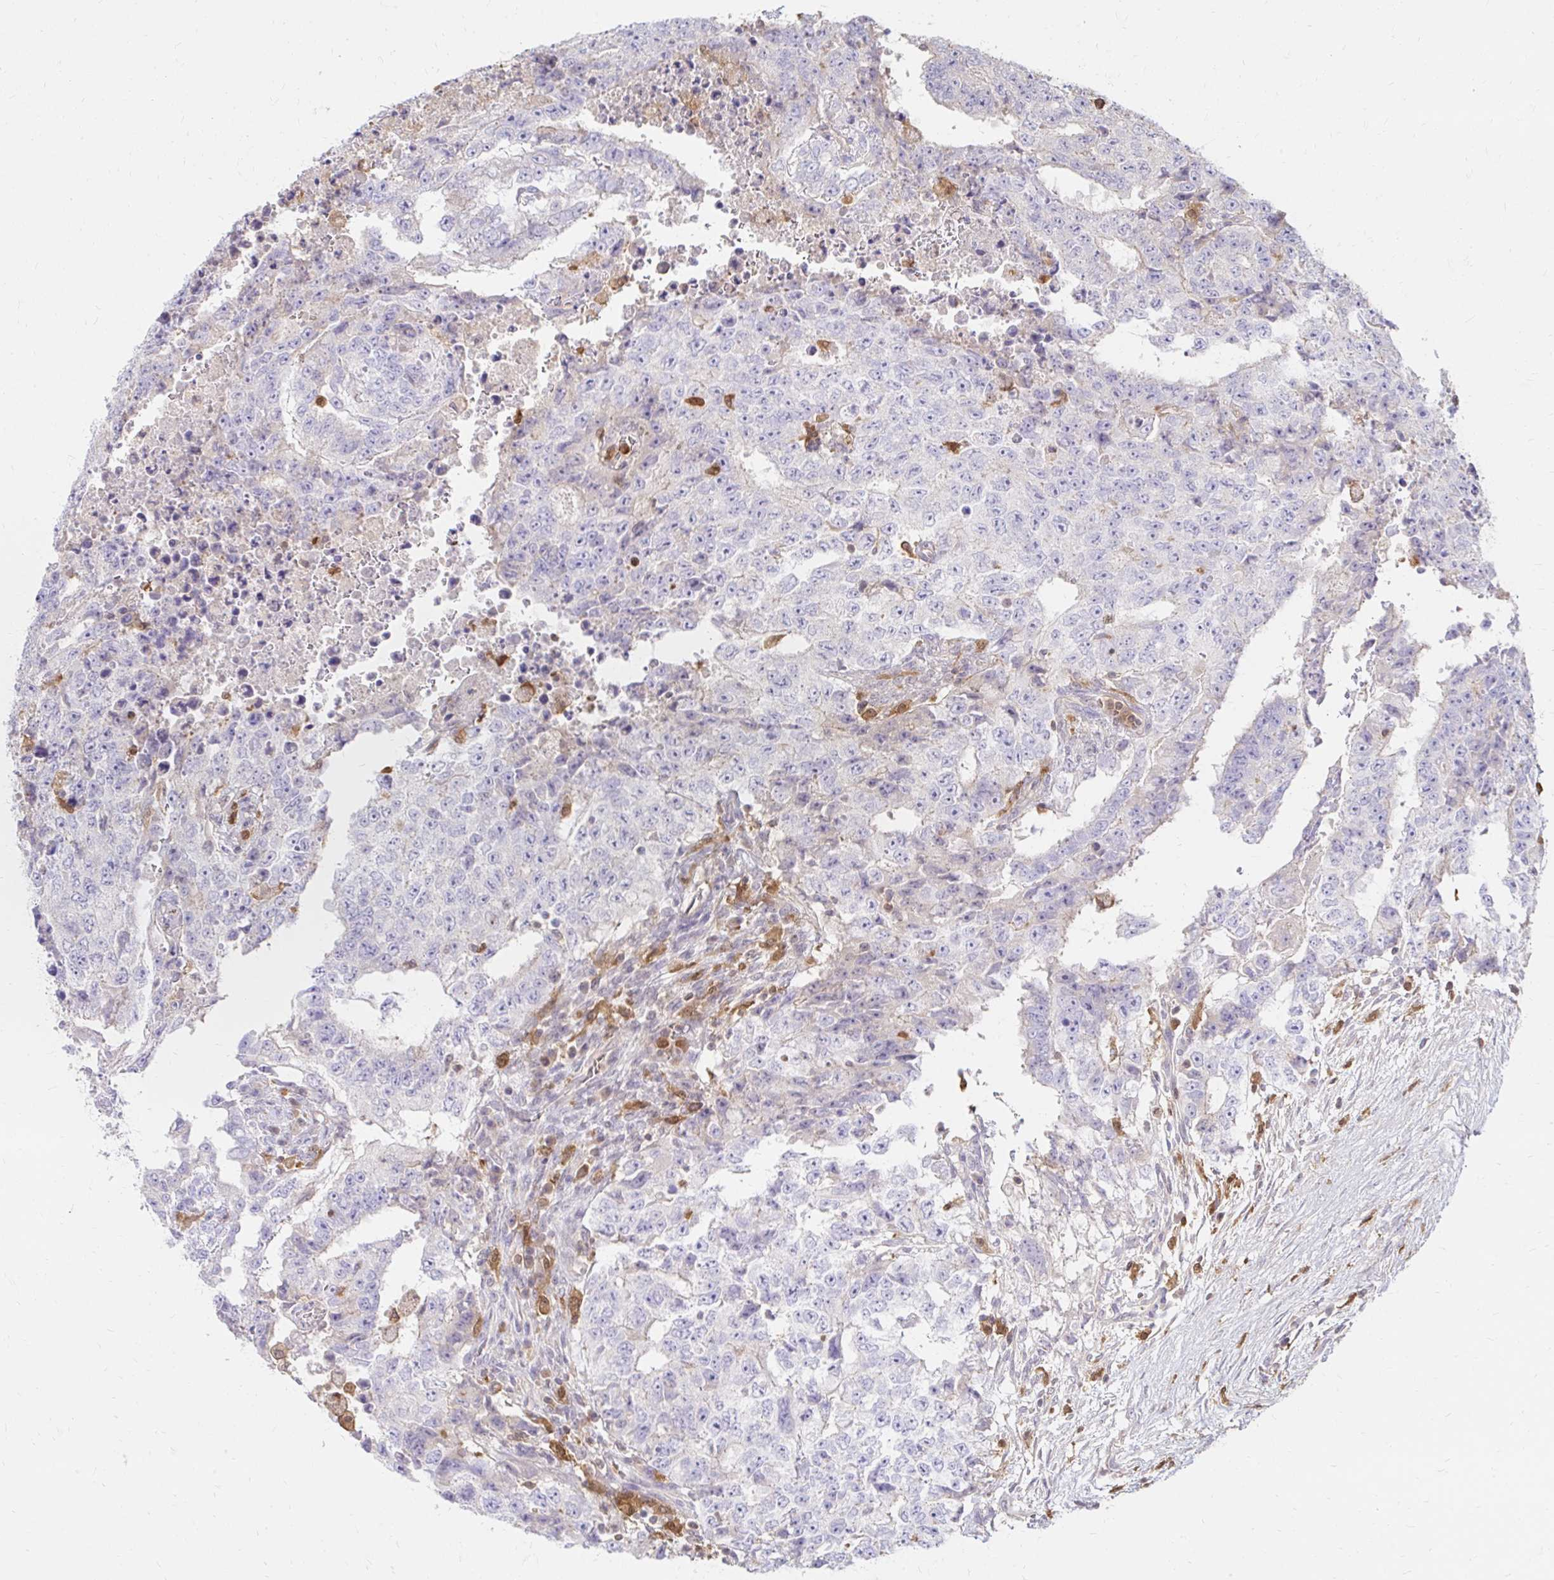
{"staining": {"intensity": "negative", "quantity": "none", "location": "none"}, "tissue": "testis cancer", "cell_type": "Tumor cells", "image_type": "cancer", "snomed": [{"axis": "morphology", "description": "Carcinoma, Embryonal, NOS"}, {"axis": "topography", "description": "Testis"}], "caption": "High power microscopy micrograph of an IHC histopathology image of testis cancer (embryonal carcinoma), revealing no significant expression in tumor cells.", "gene": "PYCARD", "patient": {"sex": "male", "age": 24}}